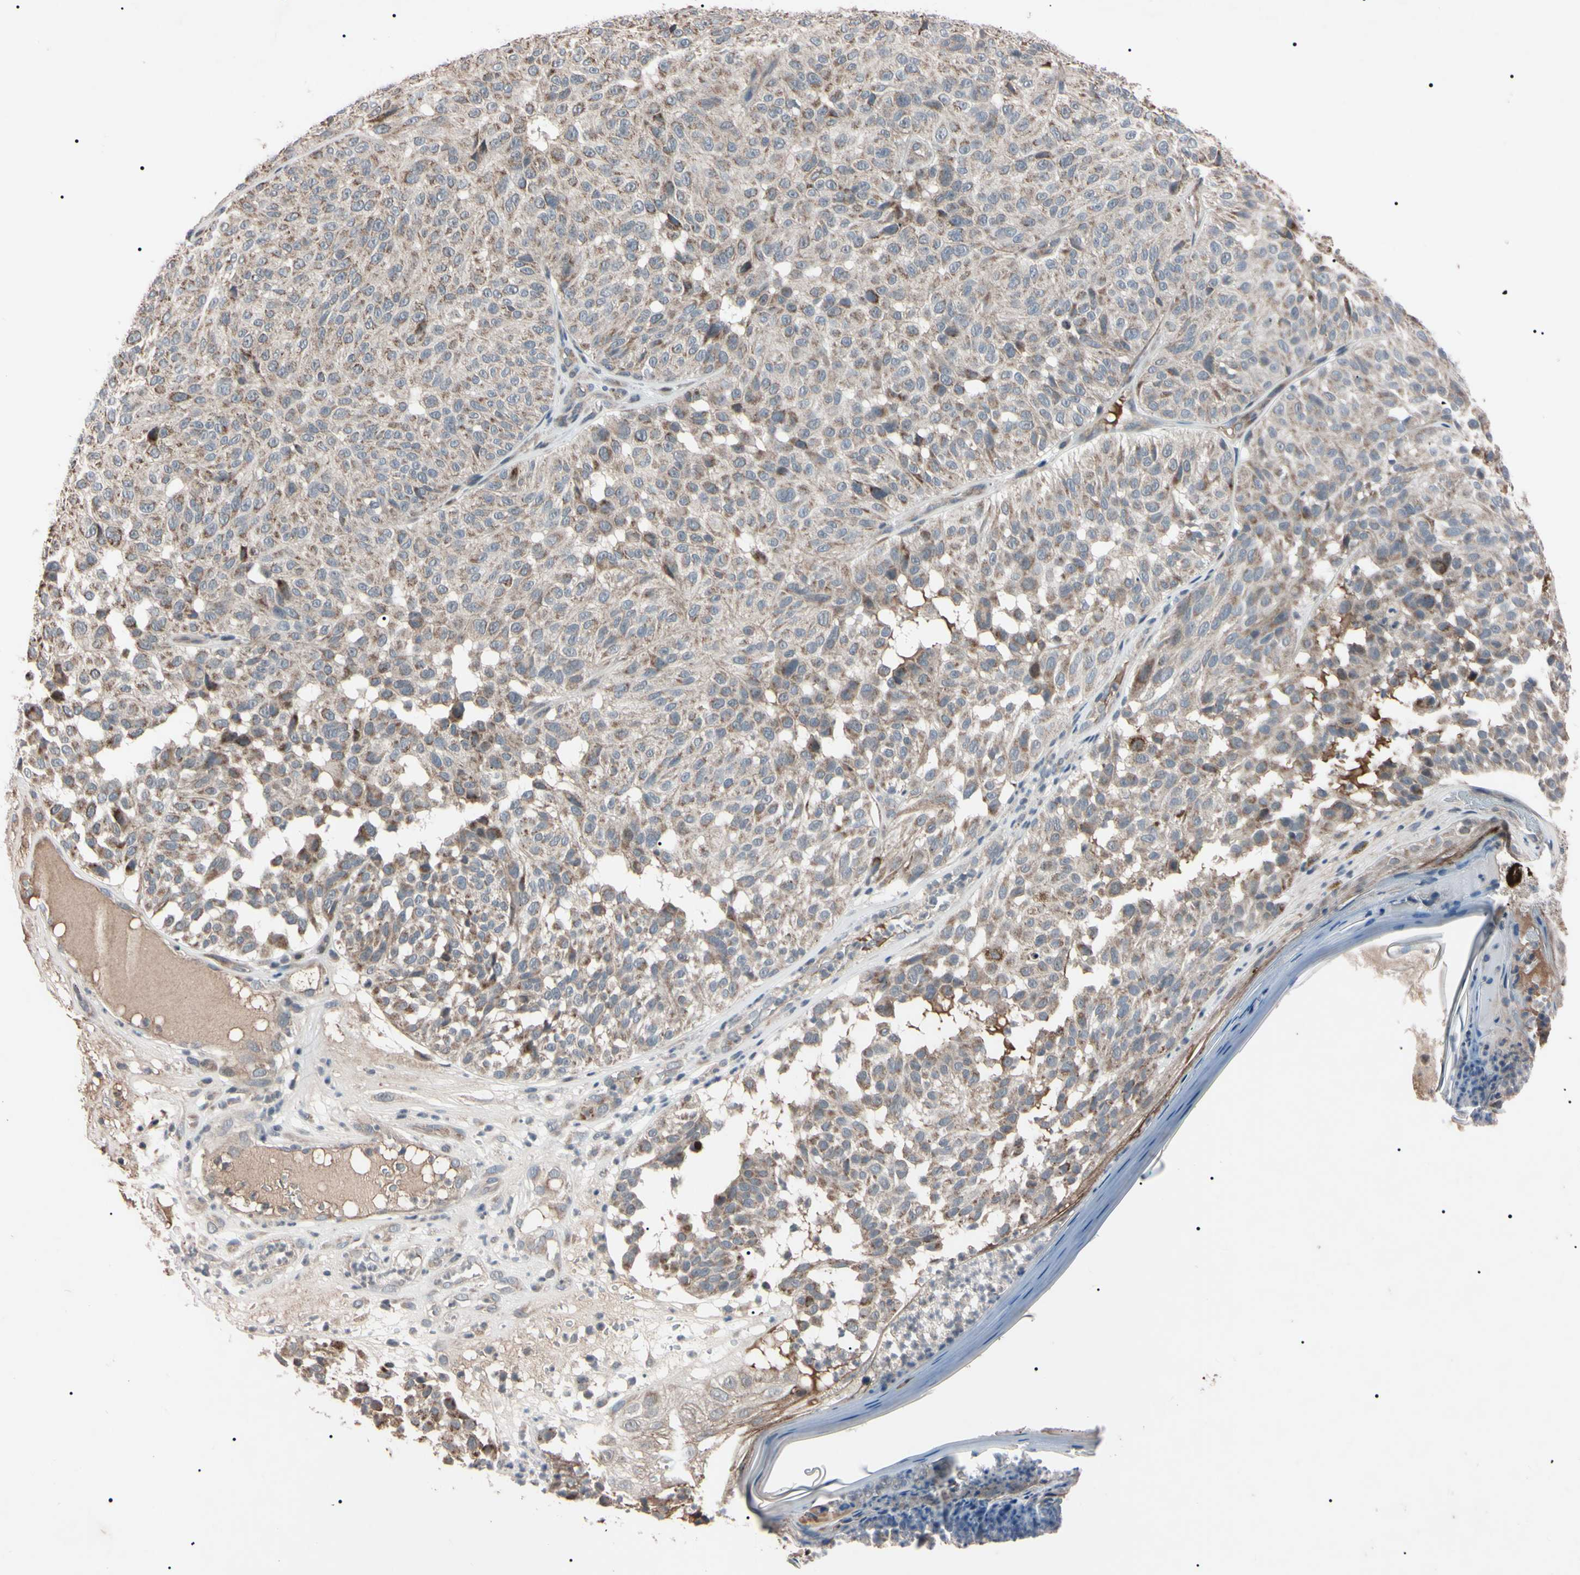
{"staining": {"intensity": "weak", "quantity": "25%-75%", "location": "cytoplasmic/membranous"}, "tissue": "melanoma", "cell_type": "Tumor cells", "image_type": "cancer", "snomed": [{"axis": "morphology", "description": "Malignant melanoma, NOS"}, {"axis": "topography", "description": "Skin"}], "caption": "This is an image of IHC staining of melanoma, which shows weak expression in the cytoplasmic/membranous of tumor cells.", "gene": "TNFRSF1A", "patient": {"sex": "female", "age": 46}}